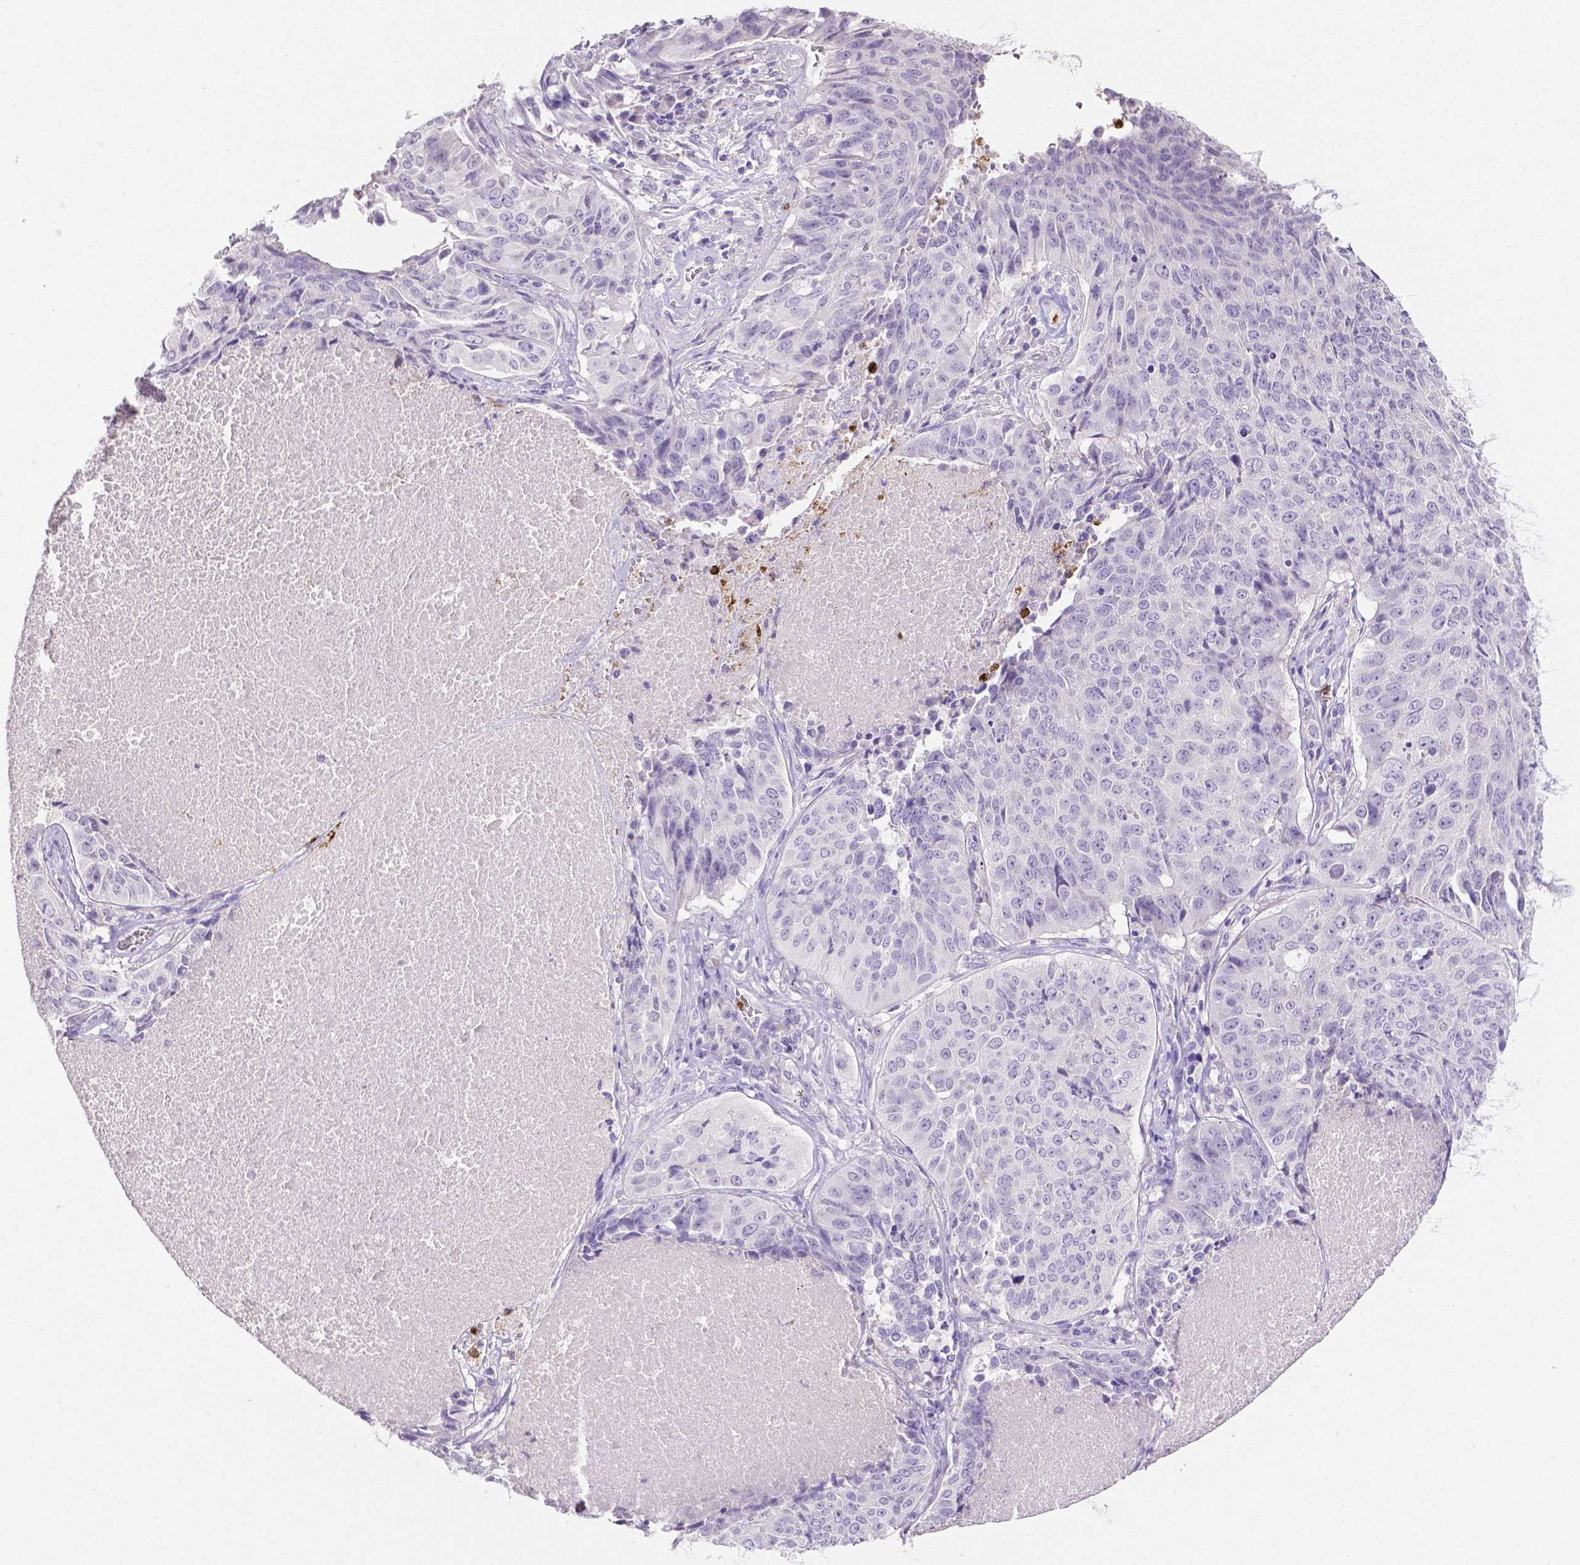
{"staining": {"intensity": "negative", "quantity": "none", "location": "none"}, "tissue": "lung cancer", "cell_type": "Tumor cells", "image_type": "cancer", "snomed": [{"axis": "morphology", "description": "Normal tissue, NOS"}, {"axis": "morphology", "description": "Squamous cell carcinoma, NOS"}, {"axis": "topography", "description": "Bronchus"}, {"axis": "topography", "description": "Lung"}], "caption": "IHC image of squamous cell carcinoma (lung) stained for a protein (brown), which displays no staining in tumor cells.", "gene": "MMP9", "patient": {"sex": "male", "age": 64}}